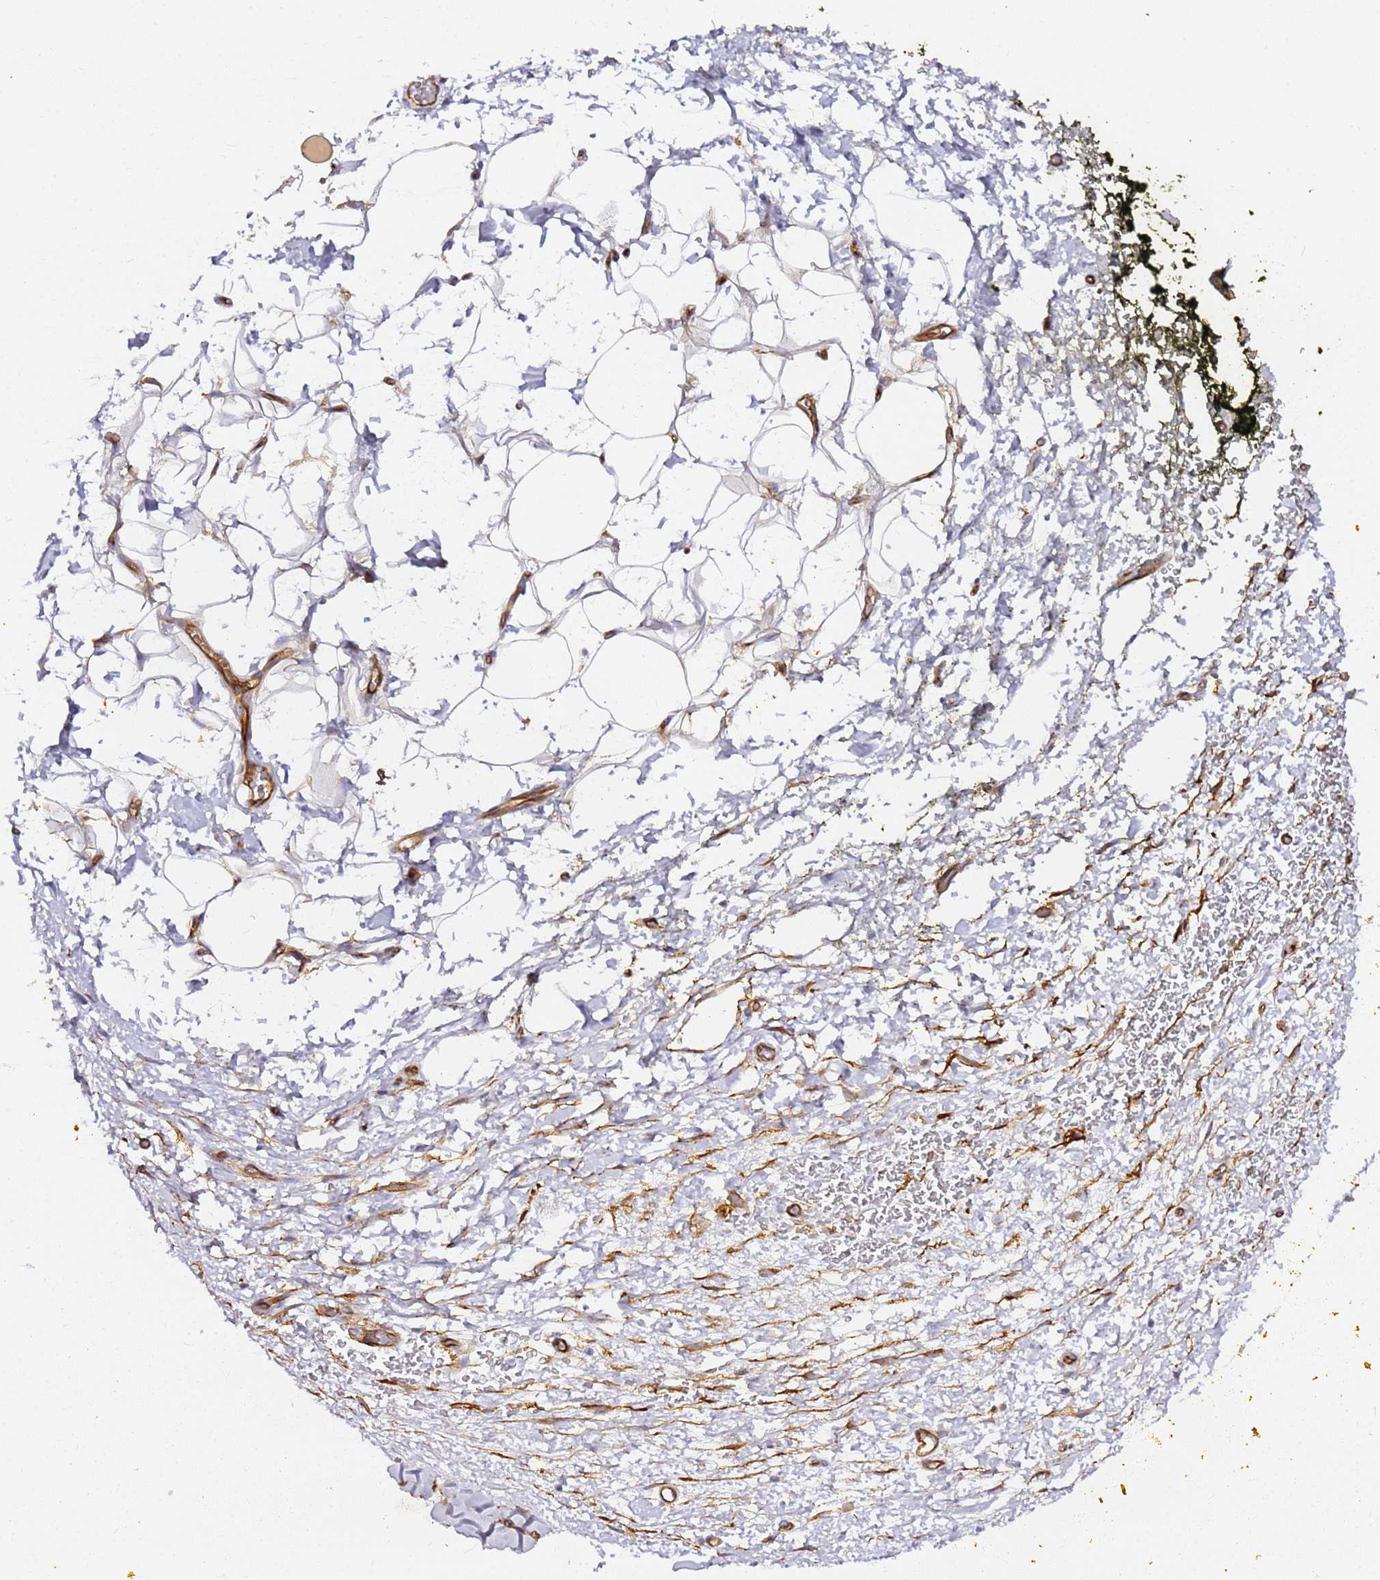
{"staining": {"intensity": "moderate", "quantity": ">75%", "location": "cytoplasmic/membranous"}, "tissue": "adipose tissue", "cell_type": "Adipocytes", "image_type": "normal", "snomed": [{"axis": "morphology", "description": "Normal tissue, NOS"}, {"axis": "morphology", "description": "Adenocarcinoma, NOS"}, {"axis": "topography", "description": "Pancreas"}, {"axis": "topography", "description": "Peripheral nerve tissue"}], "caption": "High-power microscopy captured an immunohistochemistry (IHC) image of normal adipose tissue, revealing moderate cytoplasmic/membranous positivity in approximately >75% of adipocytes.", "gene": "KIF7", "patient": {"sex": "male", "age": 59}}